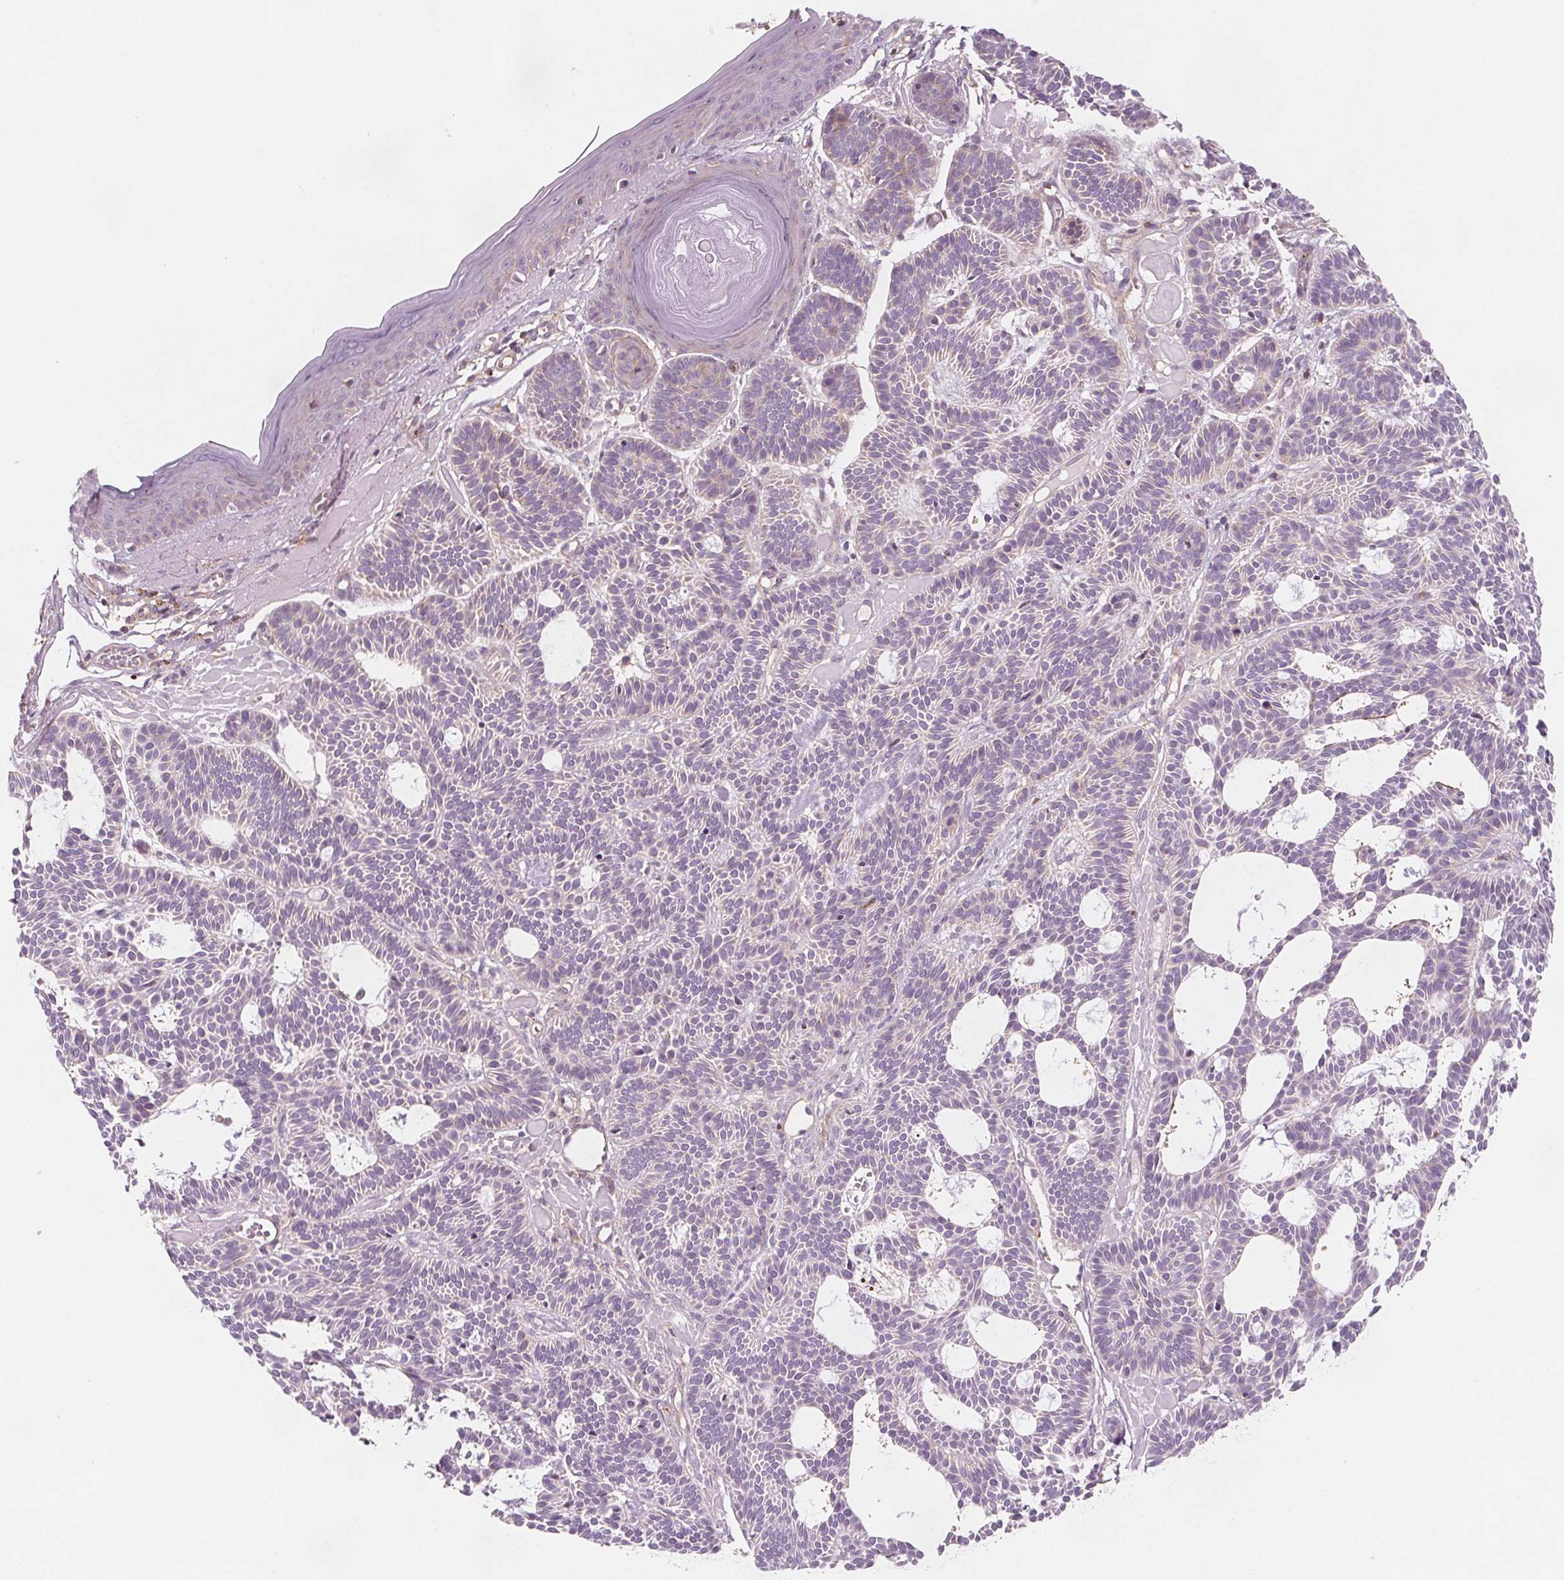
{"staining": {"intensity": "negative", "quantity": "none", "location": "none"}, "tissue": "skin cancer", "cell_type": "Tumor cells", "image_type": "cancer", "snomed": [{"axis": "morphology", "description": "Basal cell carcinoma"}, {"axis": "topography", "description": "Skin"}], "caption": "Tumor cells are negative for protein expression in human skin cancer. Nuclei are stained in blue.", "gene": "ADAM33", "patient": {"sex": "male", "age": 85}}